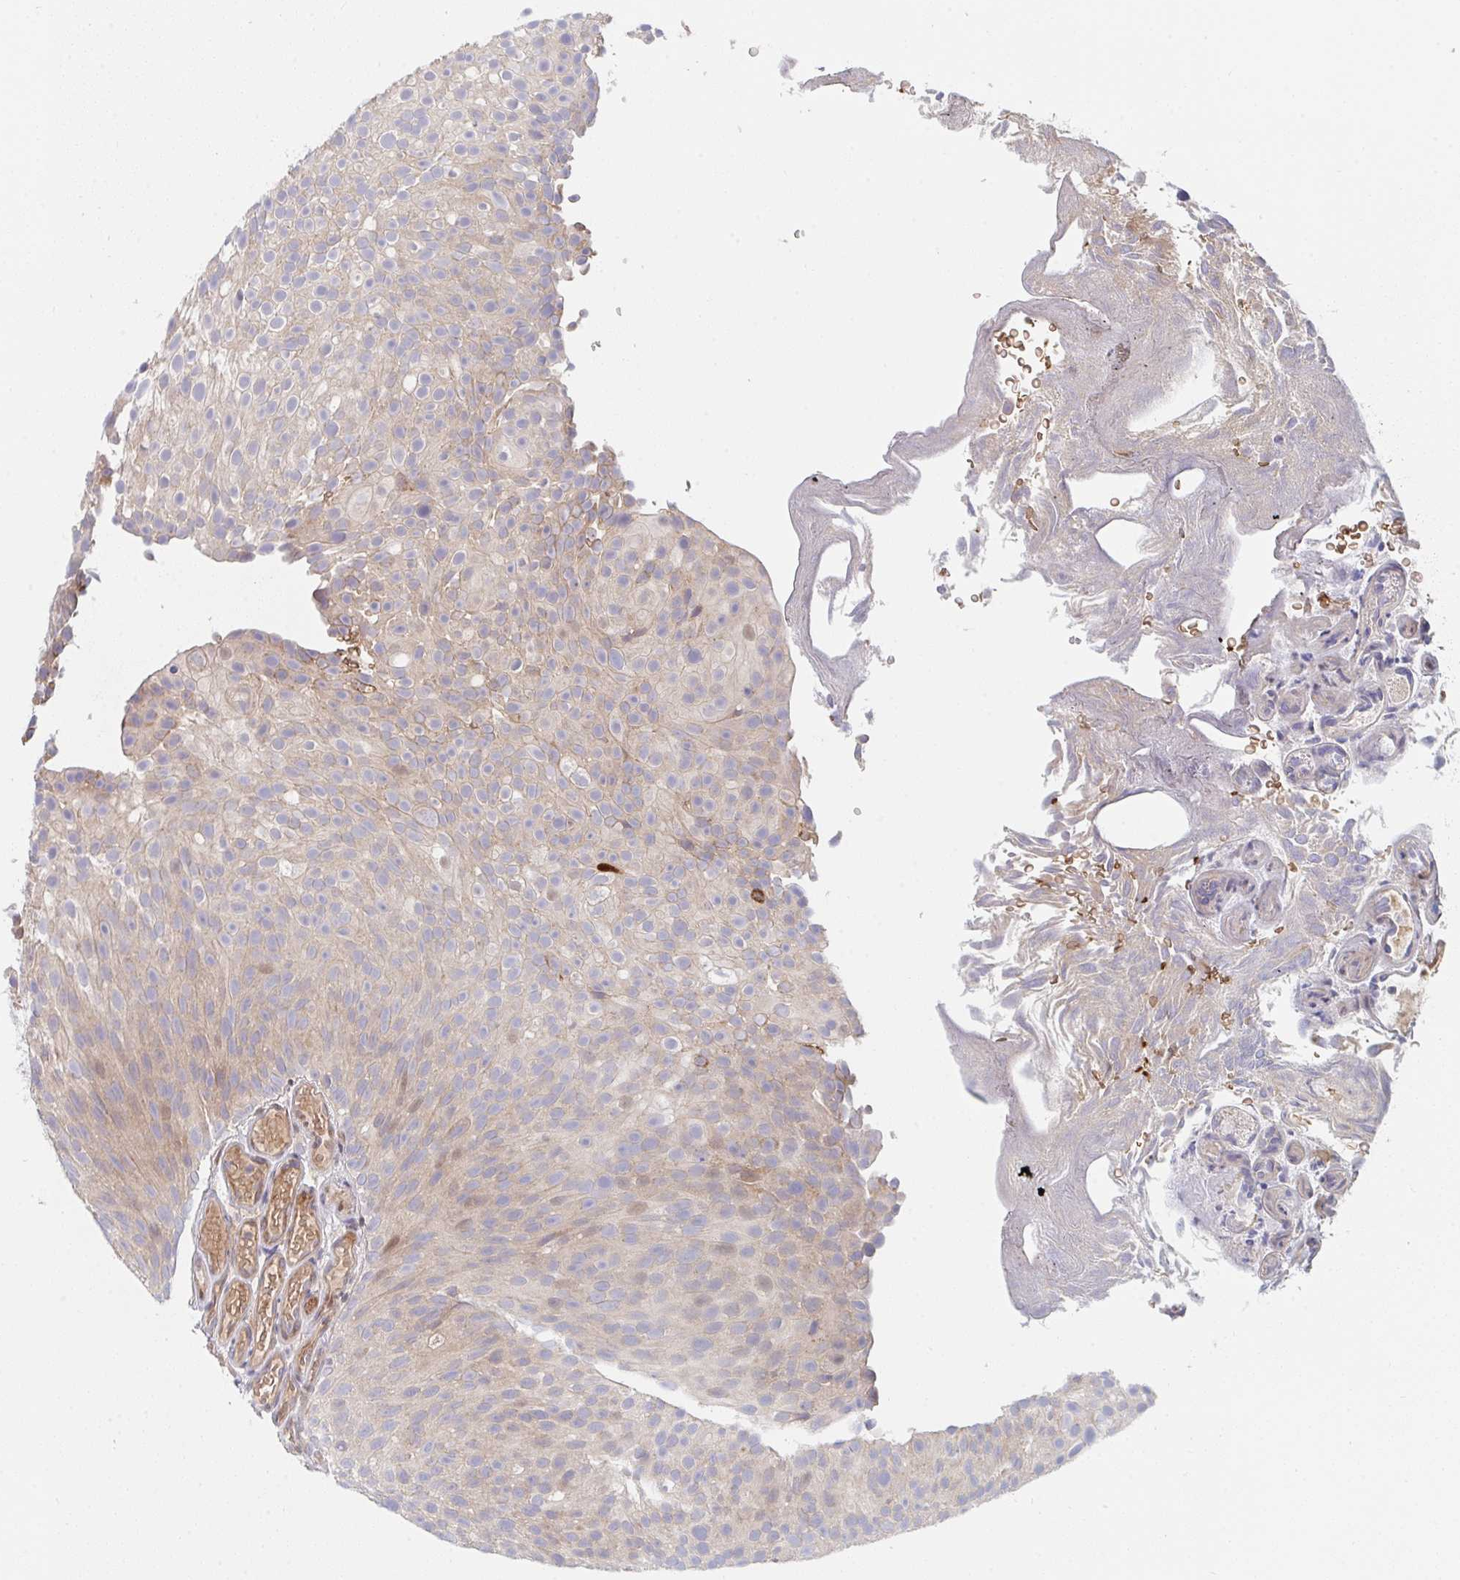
{"staining": {"intensity": "weak", "quantity": "<25%", "location": "cytoplasmic/membranous"}, "tissue": "urothelial cancer", "cell_type": "Tumor cells", "image_type": "cancer", "snomed": [{"axis": "morphology", "description": "Urothelial carcinoma, Low grade"}, {"axis": "topography", "description": "Urinary bladder"}], "caption": "Tumor cells show no significant protein positivity in urothelial carcinoma (low-grade).", "gene": "TNFSF4", "patient": {"sex": "male", "age": 78}}